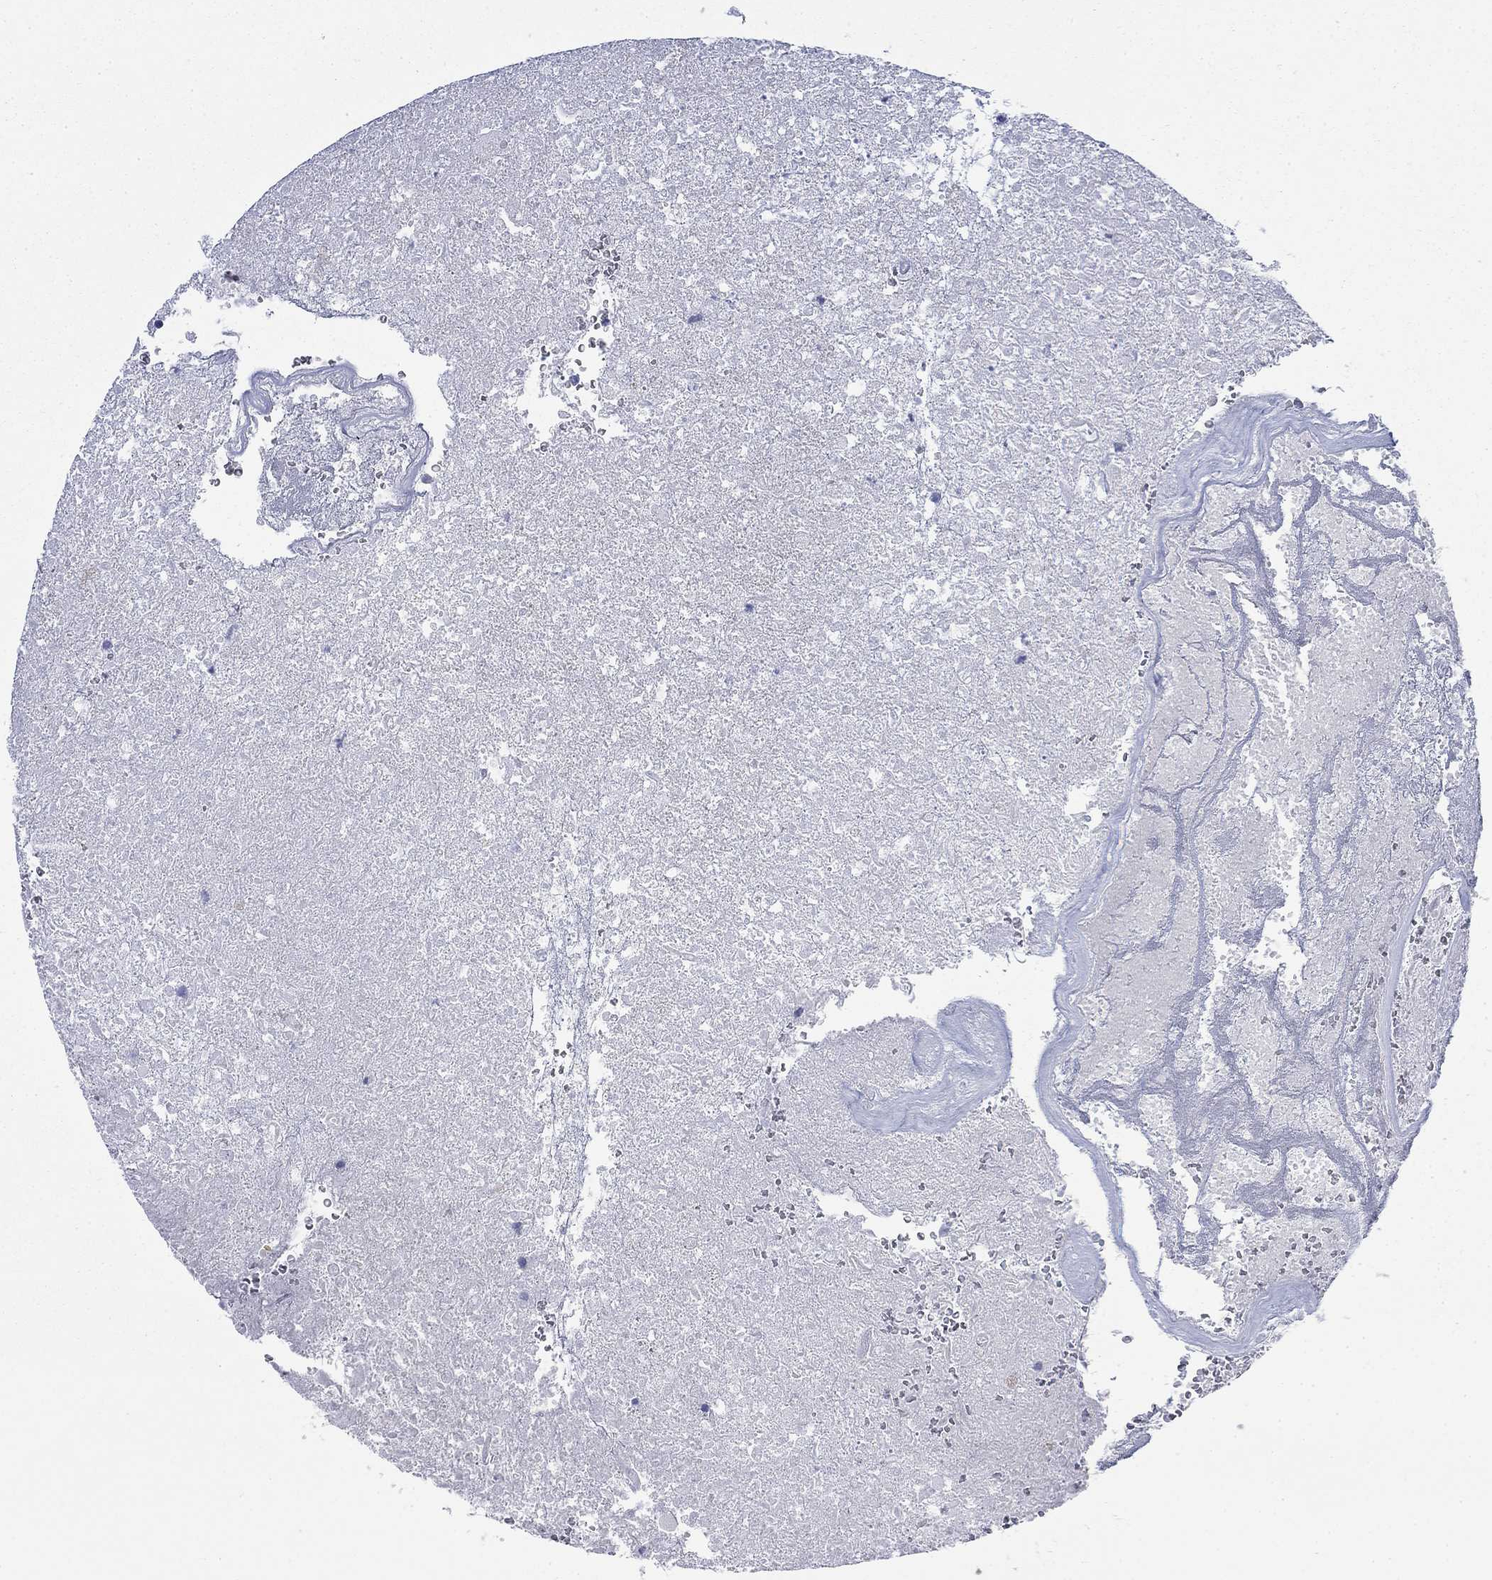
{"staining": {"intensity": "negative", "quantity": "none", "location": "none"}, "tissue": "glioma", "cell_type": "Tumor cells", "image_type": "cancer", "snomed": [{"axis": "morphology", "description": "Glioma, malignant, High grade"}, {"axis": "topography", "description": "Brain"}], "caption": "Protein analysis of malignant high-grade glioma shows no significant staining in tumor cells.", "gene": "IGF2BP3", "patient": {"sex": "male", "age": 56}}